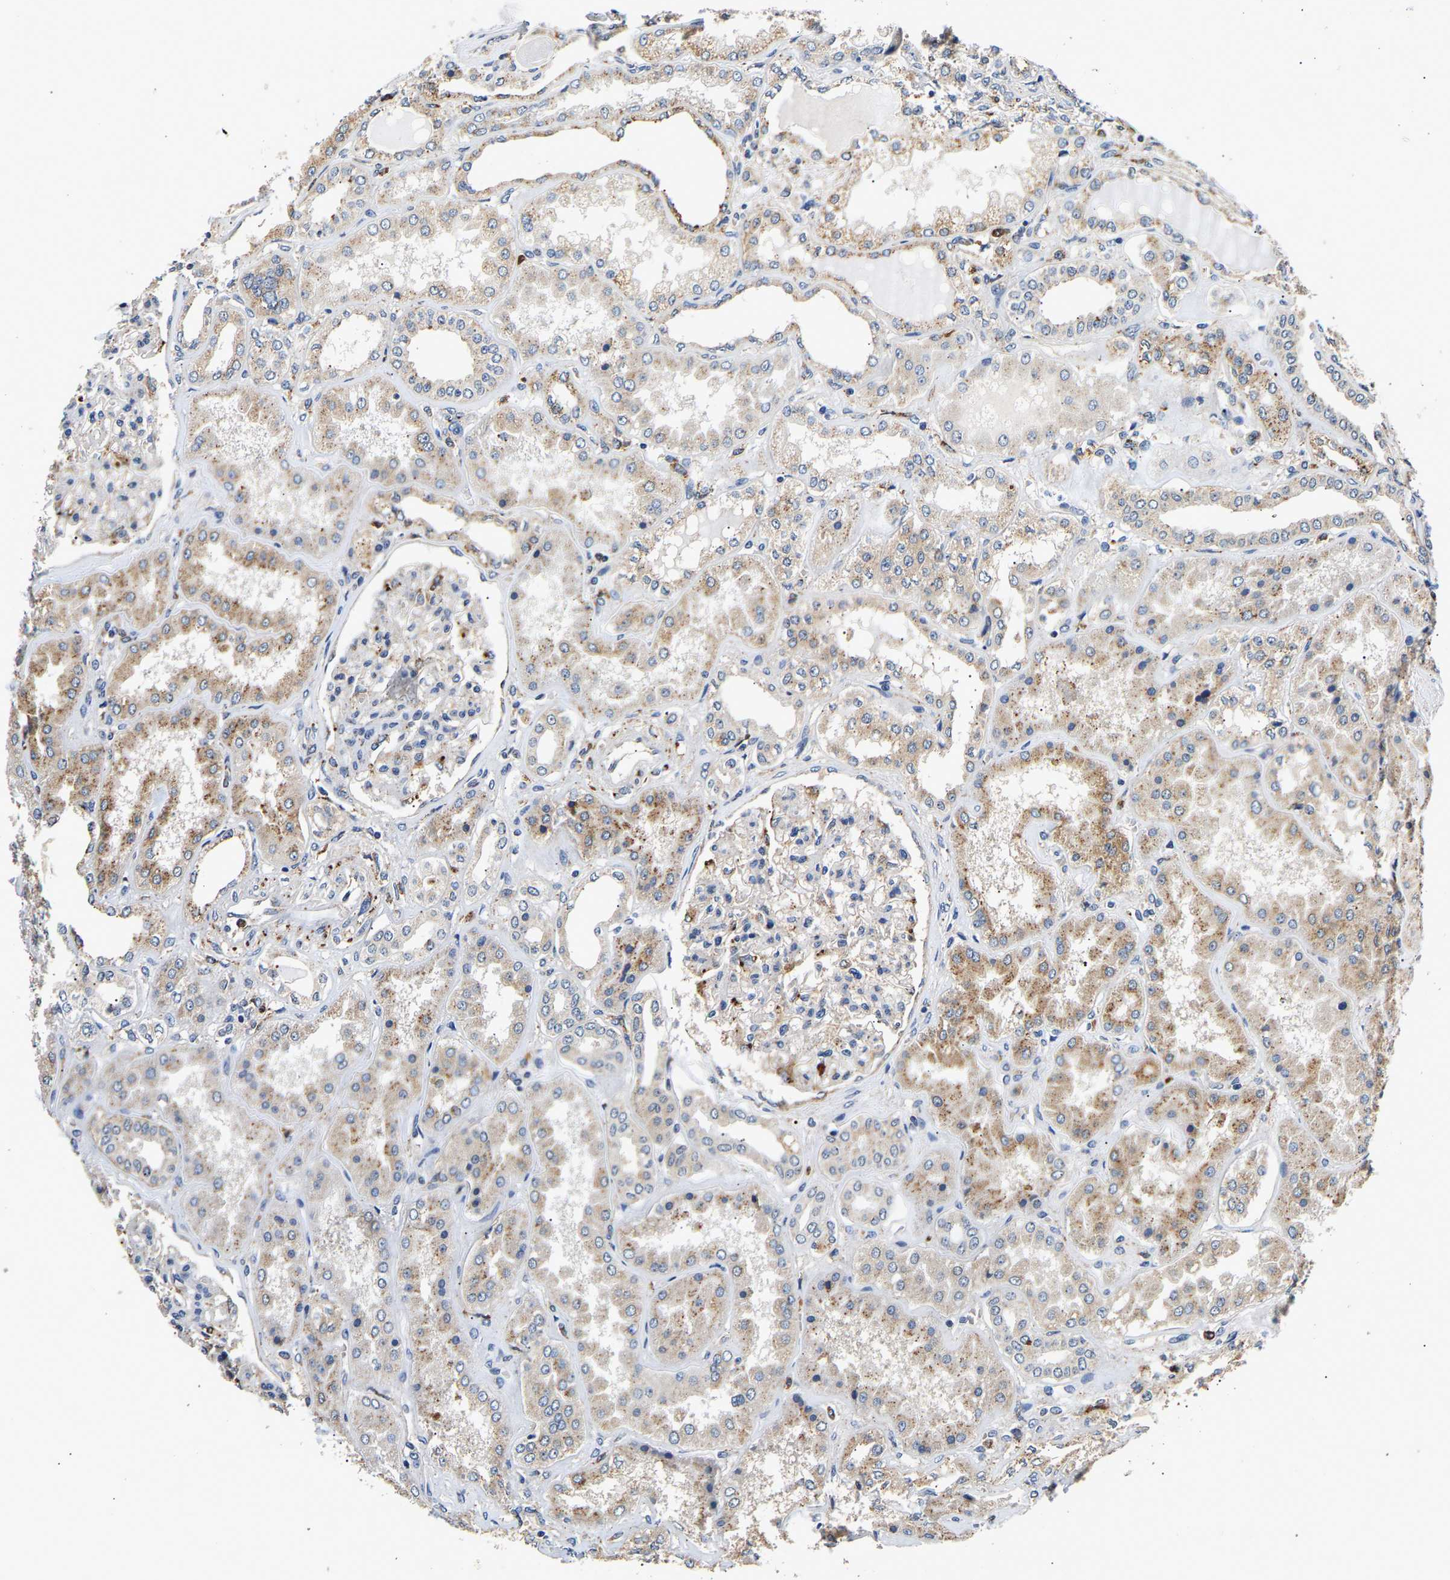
{"staining": {"intensity": "weak", "quantity": "25%-75%", "location": "cytoplasmic/membranous"}, "tissue": "kidney", "cell_type": "Cells in glomeruli", "image_type": "normal", "snomed": [{"axis": "morphology", "description": "Normal tissue, NOS"}, {"axis": "topography", "description": "Kidney"}], "caption": "Immunohistochemistry (IHC) histopathology image of benign human kidney stained for a protein (brown), which displays low levels of weak cytoplasmic/membranous expression in approximately 25%-75% of cells in glomeruli.", "gene": "SMU1", "patient": {"sex": "female", "age": 56}}